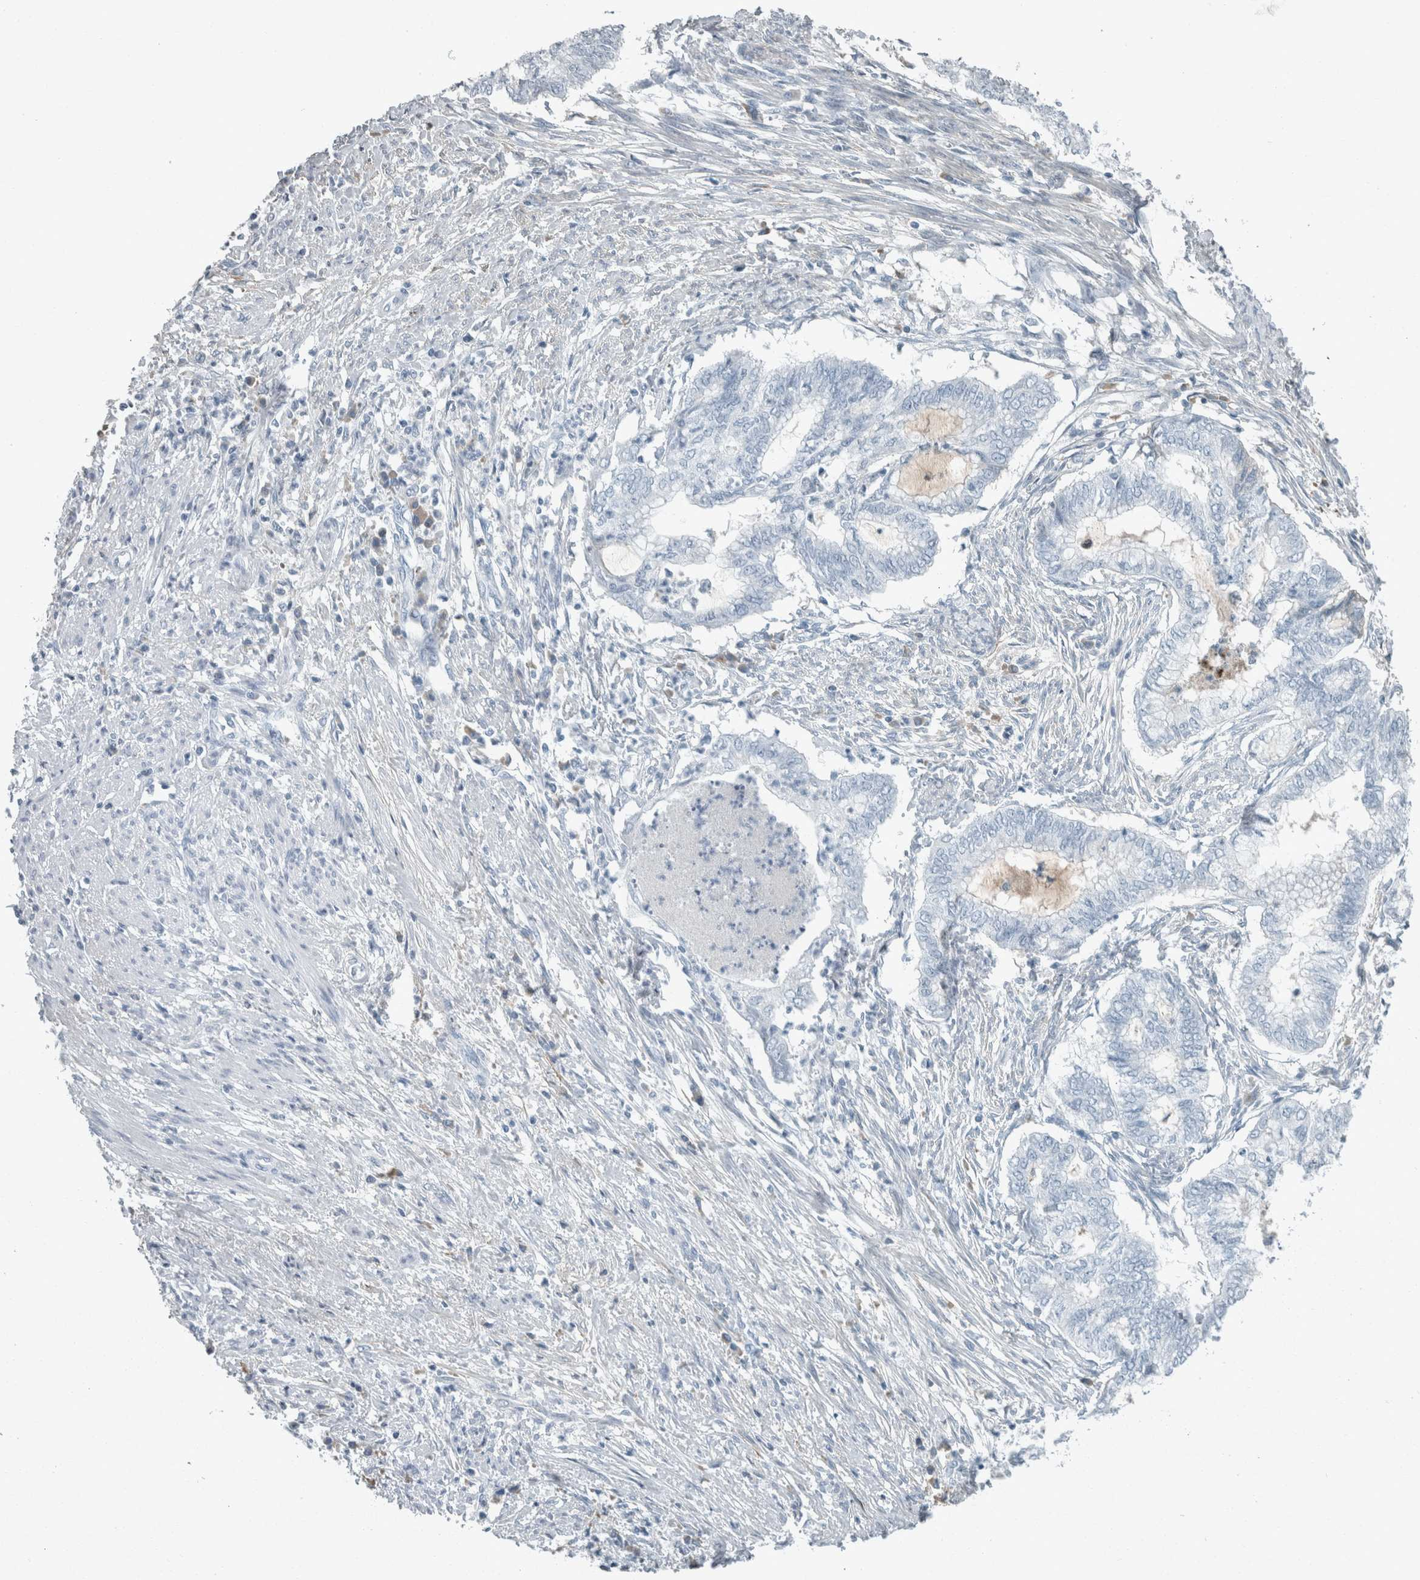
{"staining": {"intensity": "negative", "quantity": "none", "location": "none"}, "tissue": "endometrial cancer", "cell_type": "Tumor cells", "image_type": "cancer", "snomed": [{"axis": "morphology", "description": "Necrosis, NOS"}, {"axis": "morphology", "description": "Adenocarcinoma, NOS"}, {"axis": "topography", "description": "Endometrium"}], "caption": "Immunohistochemical staining of human endometrial adenocarcinoma reveals no significant positivity in tumor cells.", "gene": "CHL1", "patient": {"sex": "female", "age": 79}}